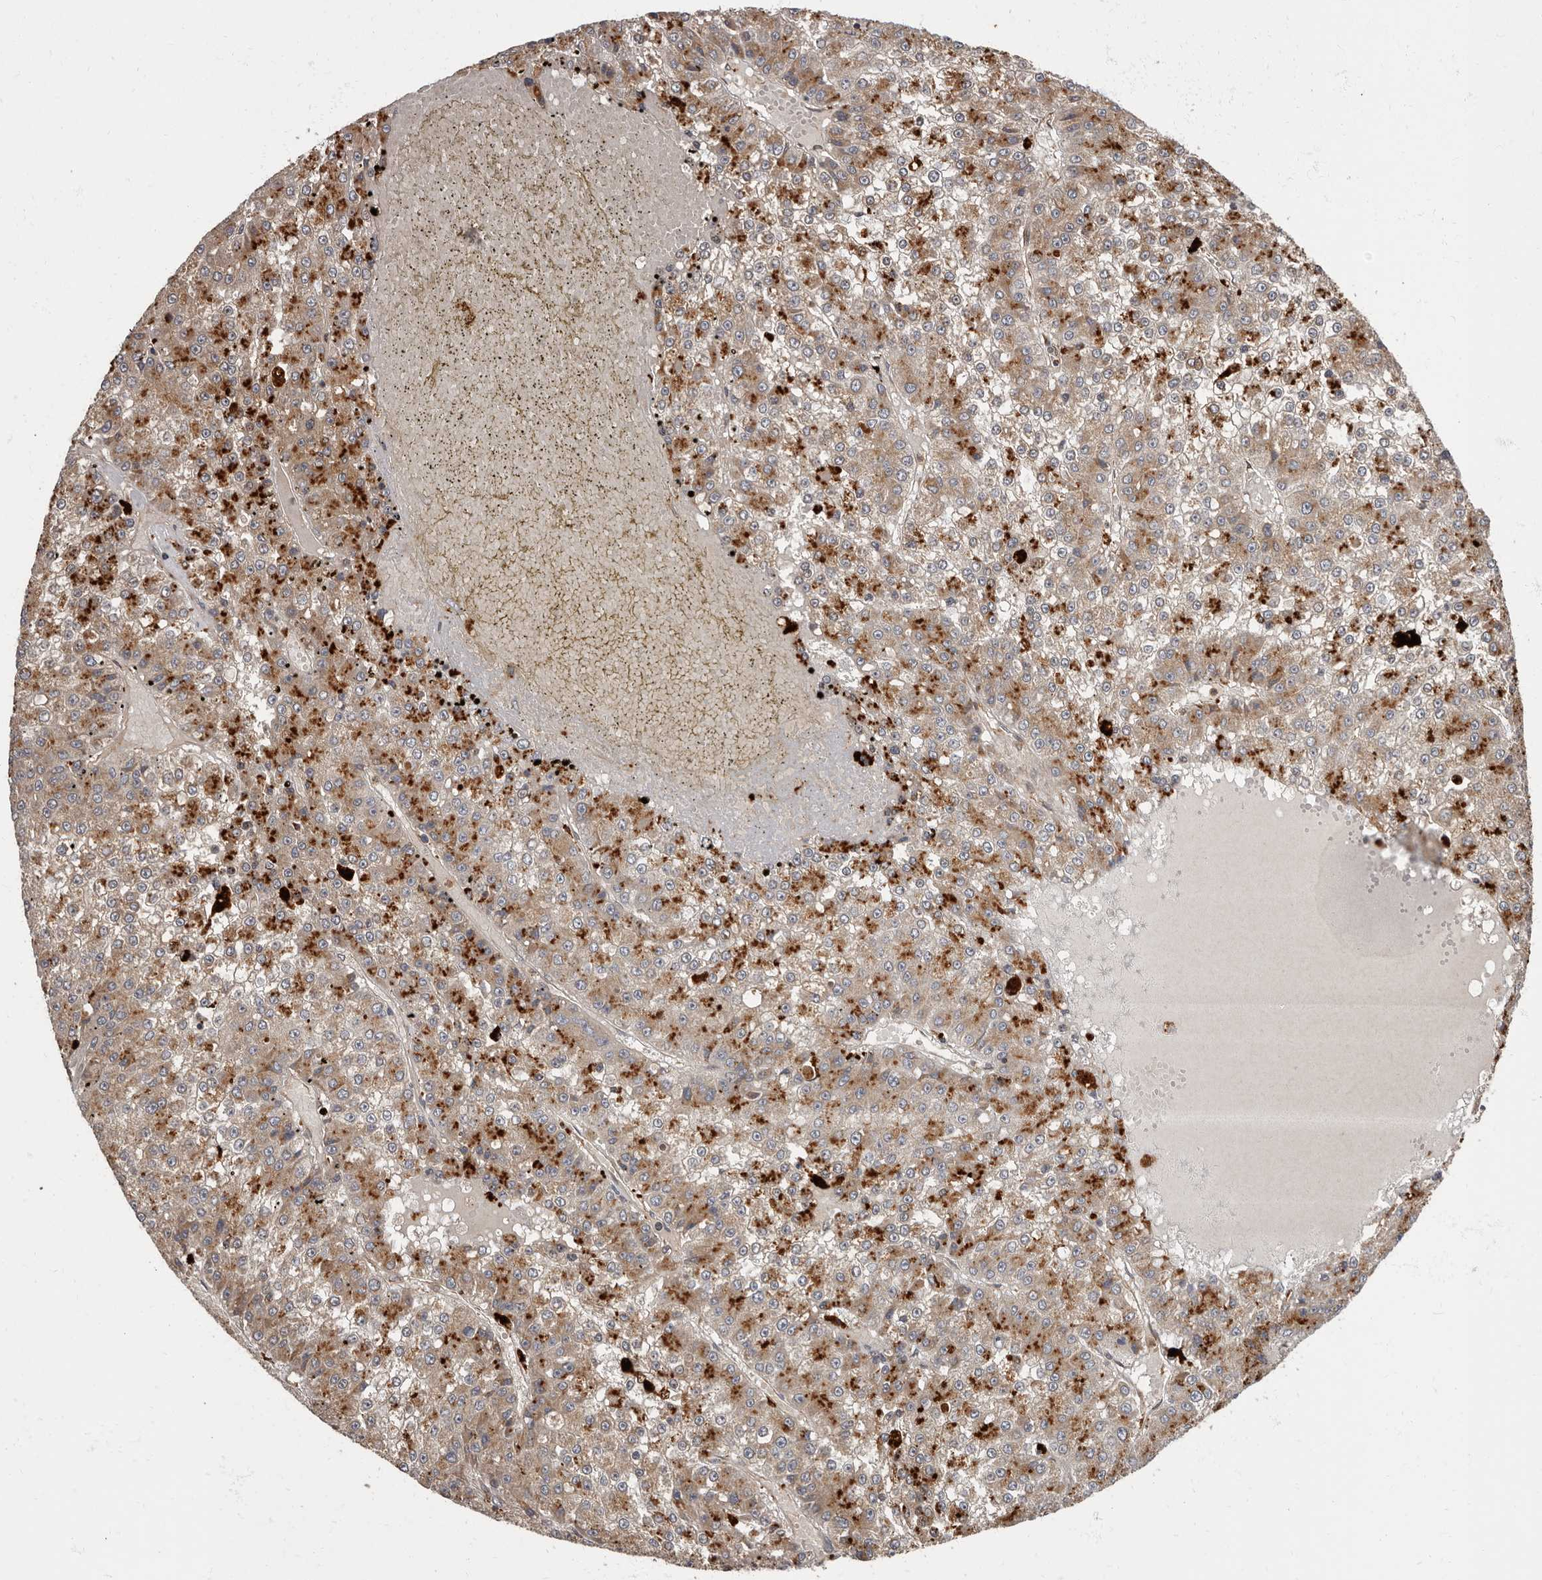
{"staining": {"intensity": "moderate", "quantity": ">75%", "location": "cytoplasmic/membranous"}, "tissue": "liver cancer", "cell_type": "Tumor cells", "image_type": "cancer", "snomed": [{"axis": "morphology", "description": "Carcinoma, Hepatocellular, NOS"}, {"axis": "topography", "description": "Liver"}], "caption": "Moderate cytoplasmic/membranous protein positivity is identified in about >75% of tumor cells in liver cancer.", "gene": "ADCY2", "patient": {"sex": "female", "age": 73}}